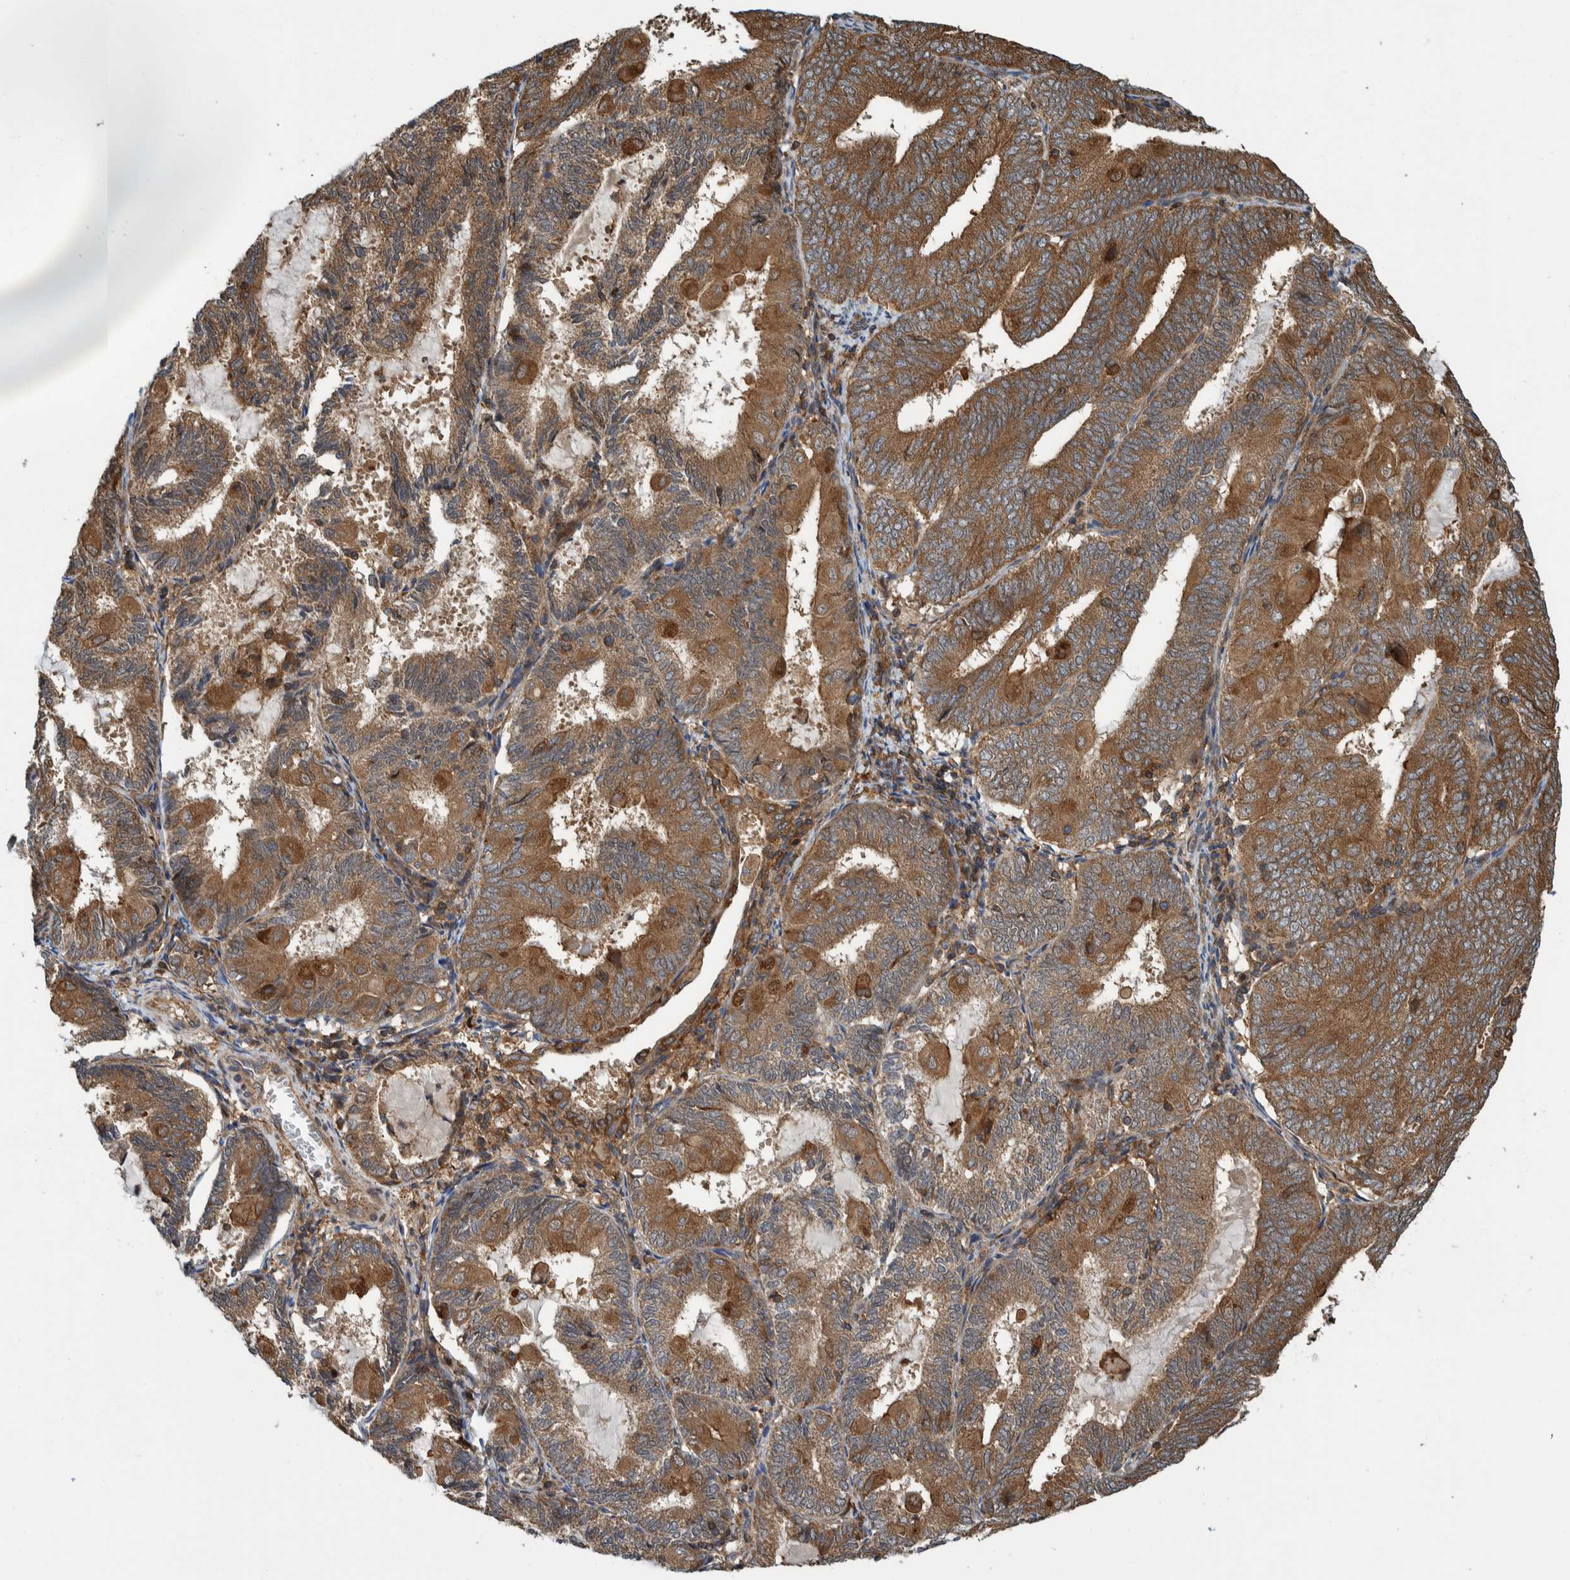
{"staining": {"intensity": "moderate", "quantity": ">75%", "location": "cytoplasmic/membranous"}, "tissue": "endometrial cancer", "cell_type": "Tumor cells", "image_type": "cancer", "snomed": [{"axis": "morphology", "description": "Adenocarcinoma, NOS"}, {"axis": "topography", "description": "Endometrium"}], "caption": "A high-resolution photomicrograph shows IHC staining of endometrial adenocarcinoma, which demonstrates moderate cytoplasmic/membranous positivity in approximately >75% of tumor cells. (DAB = brown stain, brightfield microscopy at high magnification).", "gene": "CCDC57", "patient": {"sex": "female", "age": 81}}